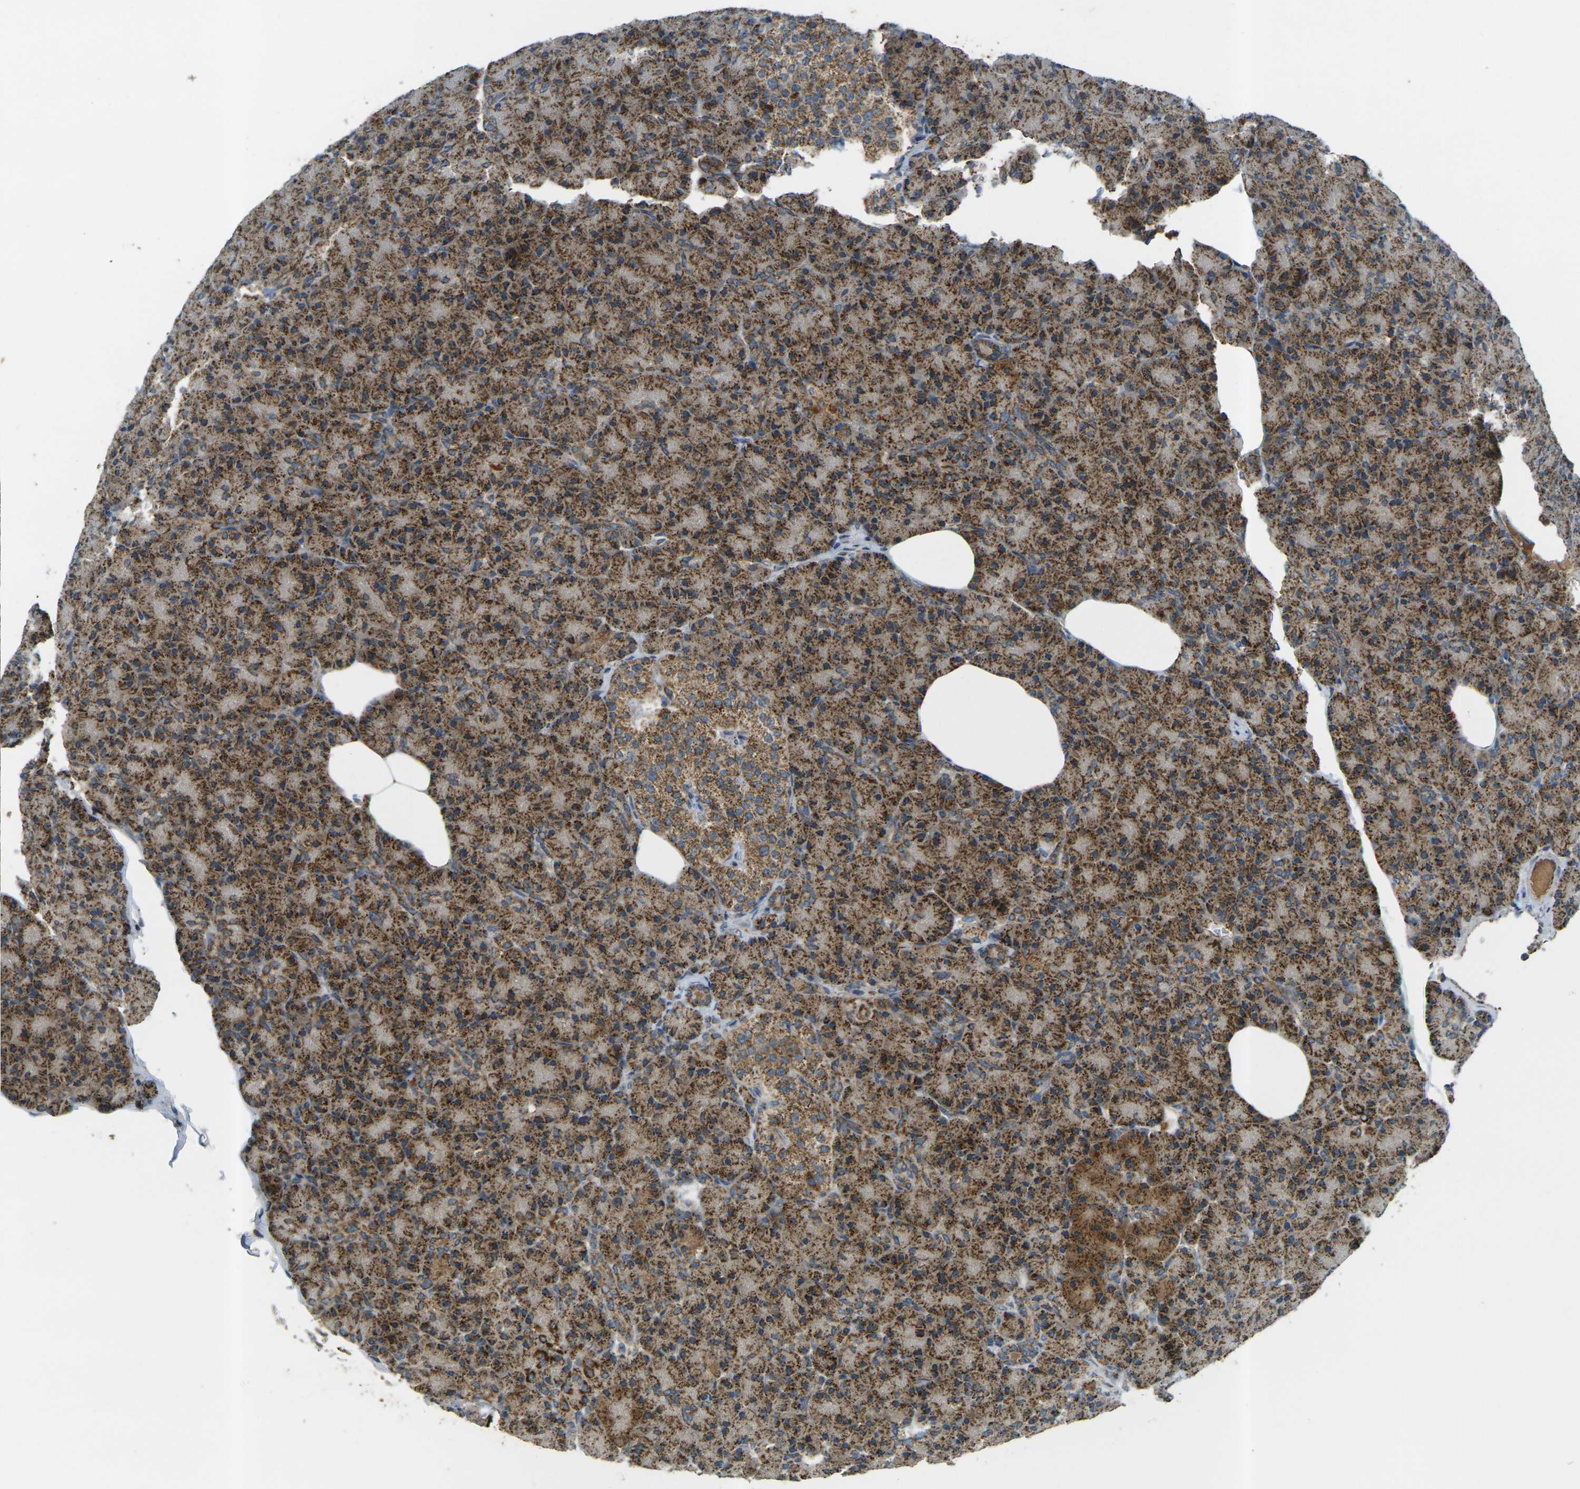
{"staining": {"intensity": "strong", "quantity": ">75%", "location": "cytoplasmic/membranous"}, "tissue": "pancreas", "cell_type": "Exocrine glandular cells", "image_type": "normal", "snomed": [{"axis": "morphology", "description": "Normal tissue, NOS"}, {"axis": "topography", "description": "Pancreas"}], "caption": "Brown immunohistochemical staining in normal human pancreas displays strong cytoplasmic/membranous positivity in about >75% of exocrine glandular cells.", "gene": "IGF1R", "patient": {"sex": "female", "age": 43}}